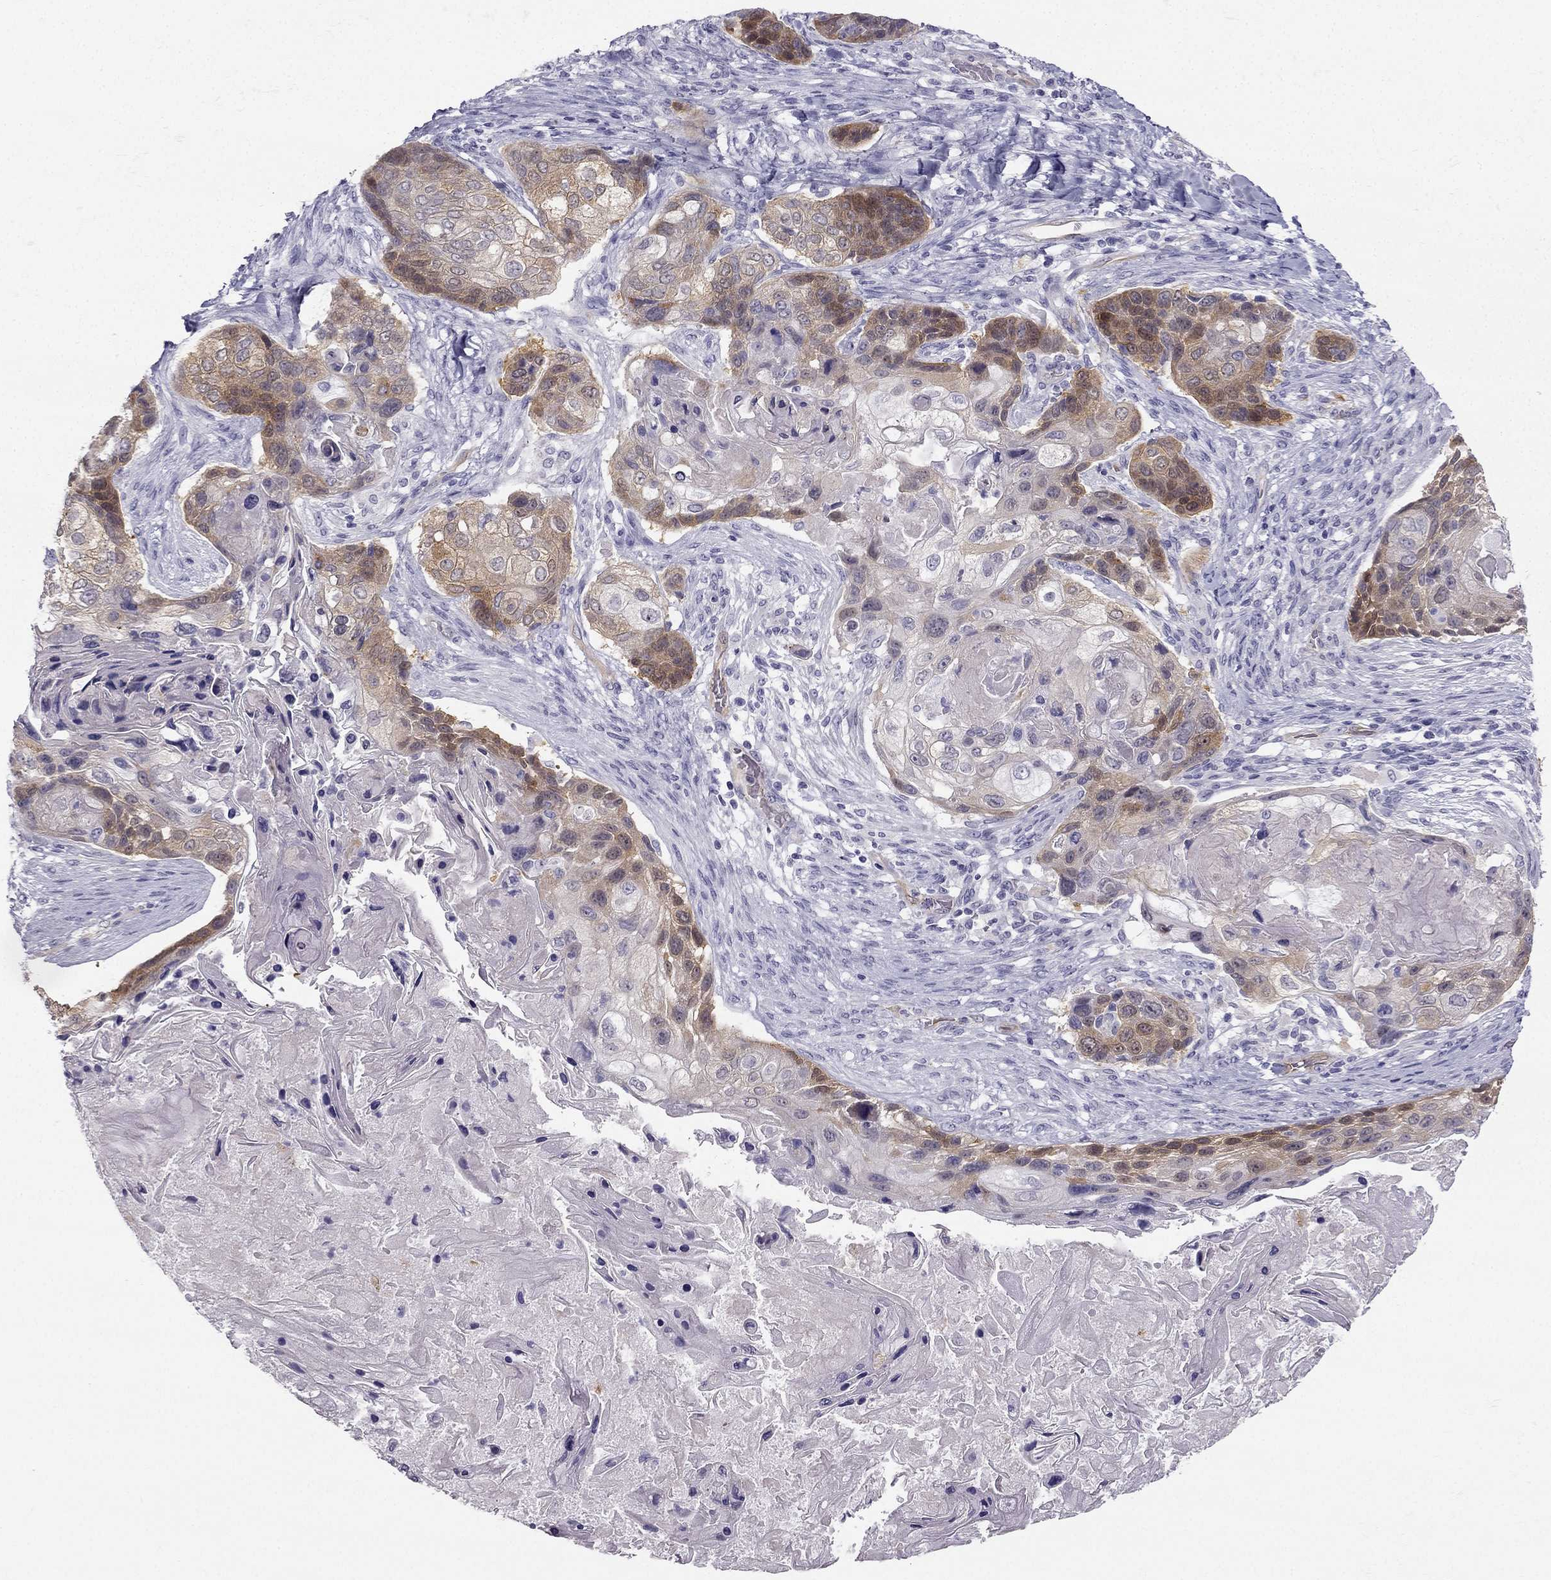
{"staining": {"intensity": "moderate", "quantity": "<25%", "location": "cytoplasmic/membranous"}, "tissue": "lung cancer", "cell_type": "Tumor cells", "image_type": "cancer", "snomed": [{"axis": "morphology", "description": "Squamous cell carcinoma, NOS"}, {"axis": "topography", "description": "Lung"}], "caption": "A micrograph of human squamous cell carcinoma (lung) stained for a protein exhibits moderate cytoplasmic/membranous brown staining in tumor cells. Using DAB (brown) and hematoxylin (blue) stains, captured at high magnification using brightfield microscopy.", "gene": "NQO1", "patient": {"sex": "male", "age": 69}}